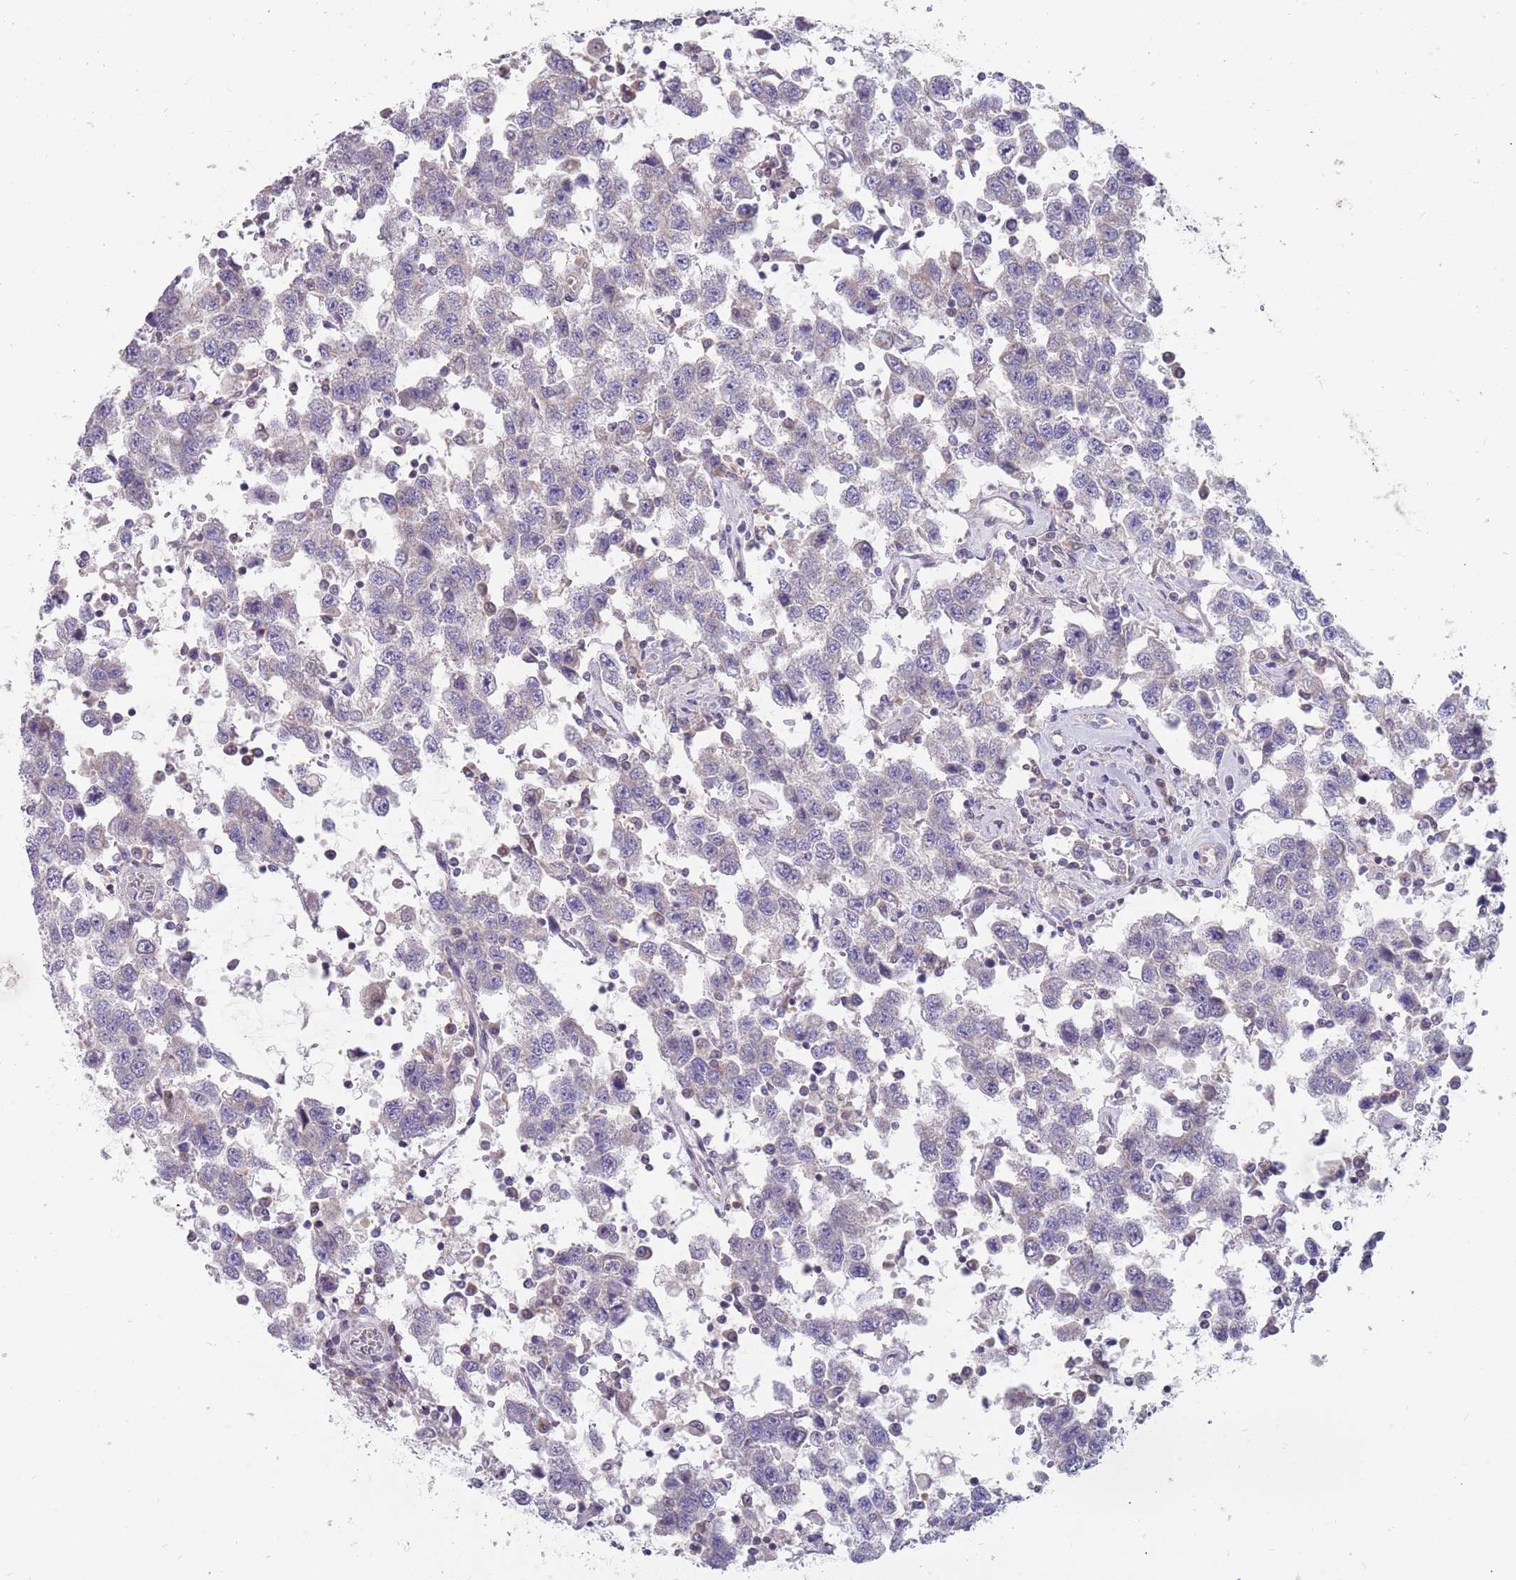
{"staining": {"intensity": "negative", "quantity": "none", "location": "none"}, "tissue": "testis cancer", "cell_type": "Tumor cells", "image_type": "cancer", "snomed": [{"axis": "morphology", "description": "Seminoma, NOS"}, {"axis": "topography", "description": "Testis"}], "caption": "IHC of human testis cancer reveals no staining in tumor cells.", "gene": "CMTR2", "patient": {"sex": "male", "age": 41}}